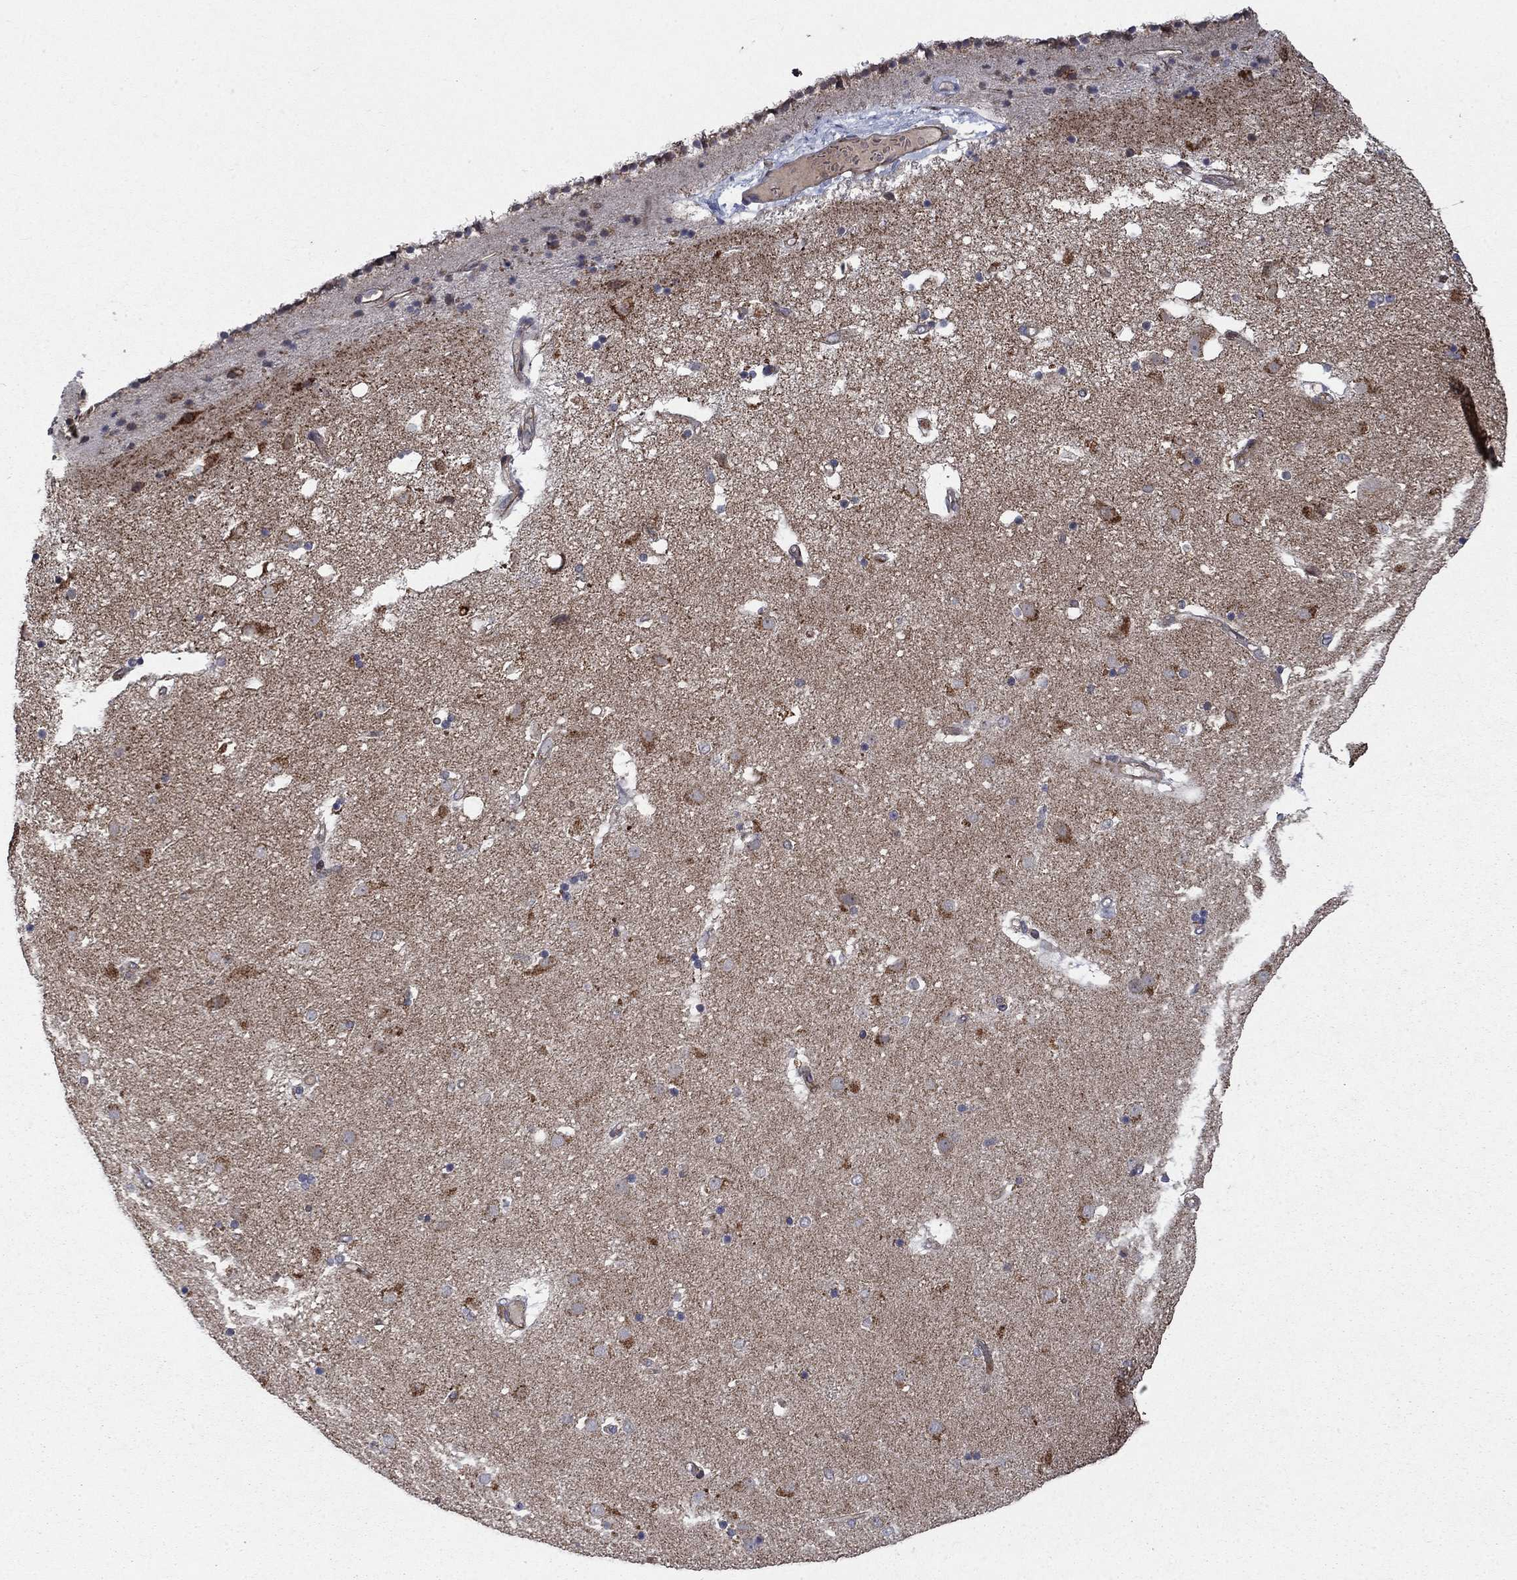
{"staining": {"intensity": "strong", "quantity": "25%-75%", "location": "cytoplasmic/membranous"}, "tissue": "caudate", "cell_type": "Glial cells", "image_type": "normal", "snomed": [{"axis": "morphology", "description": "Normal tissue, NOS"}, {"axis": "topography", "description": "Lateral ventricle wall"}], "caption": "Immunohistochemical staining of normal caudate shows high levels of strong cytoplasmic/membranous staining in about 25%-75% of glial cells.", "gene": "NDUFC1", "patient": {"sex": "female", "age": 71}}